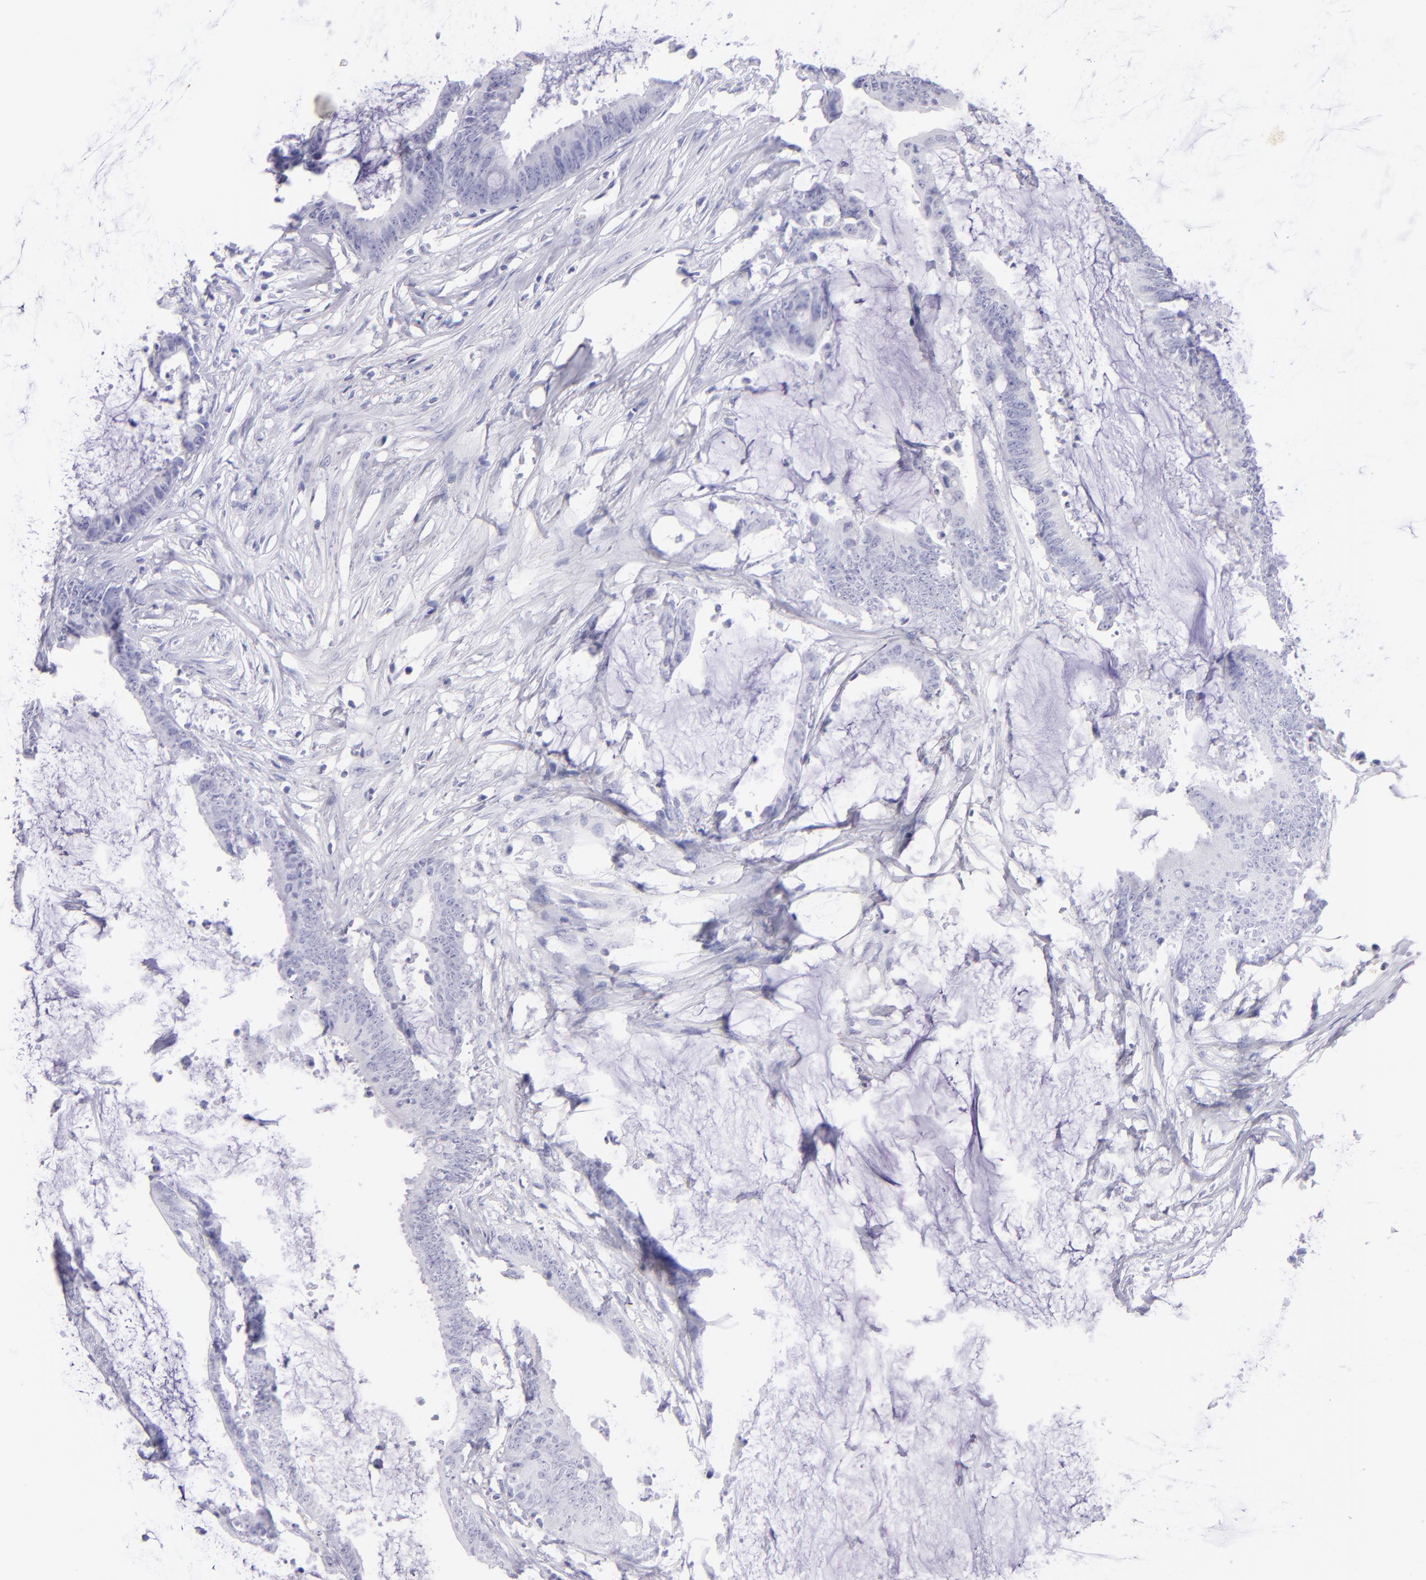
{"staining": {"intensity": "negative", "quantity": "none", "location": "none"}, "tissue": "colorectal cancer", "cell_type": "Tumor cells", "image_type": "cancer", "snomed": [{"axis": "morphology", "description": "Adenocarcinoma, NOS"}, {"axis": "topography", "description": "Rectum"}], "caption": "Immunohistochemistry (IHC) photomicrograph of neoplastic tissue: colorectal adenocarcinoma stained with DAB demonstrates no significant protein staining in tumor cells.", "gene": "CNP", "patient": {"sex": "female", "age": 66}}